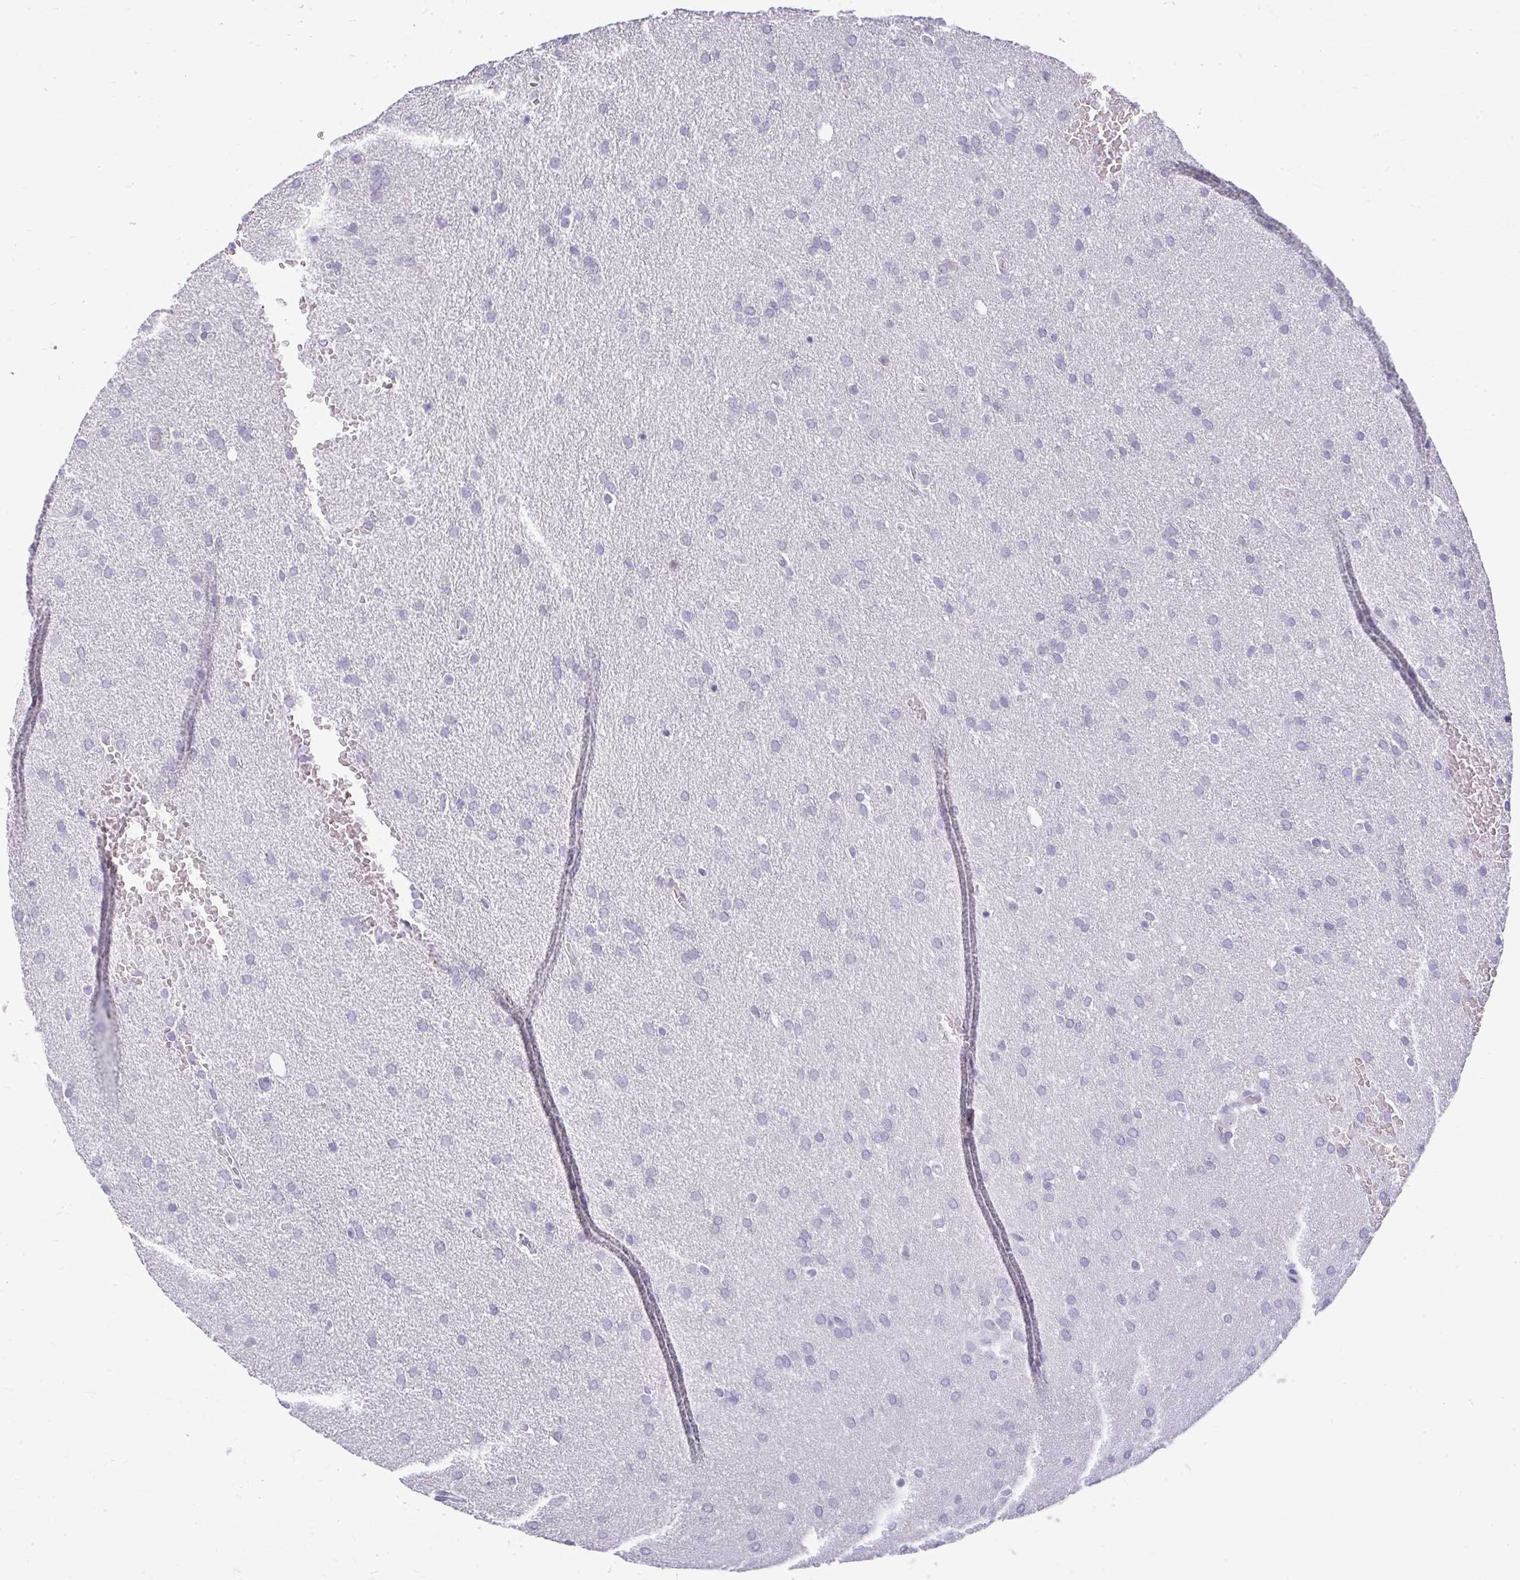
{"staining": {"intensity": "negative", "quantity": "none", "location": "none"}, "tissue": "glioma", "cell_type": "Tumor cells", "image_type": "cancer", "snomed": [{"axis": "morphology", "description": "Glioma, malignant, Low grade"}, {"axis": "topography", "description": "Brain"}], "caption": "Tumor cells show no significant protein positivity in glioma. Nuclei are stained in blue.", "gene": "TEX33", "patient": {"sex": "female", "age": 33}}